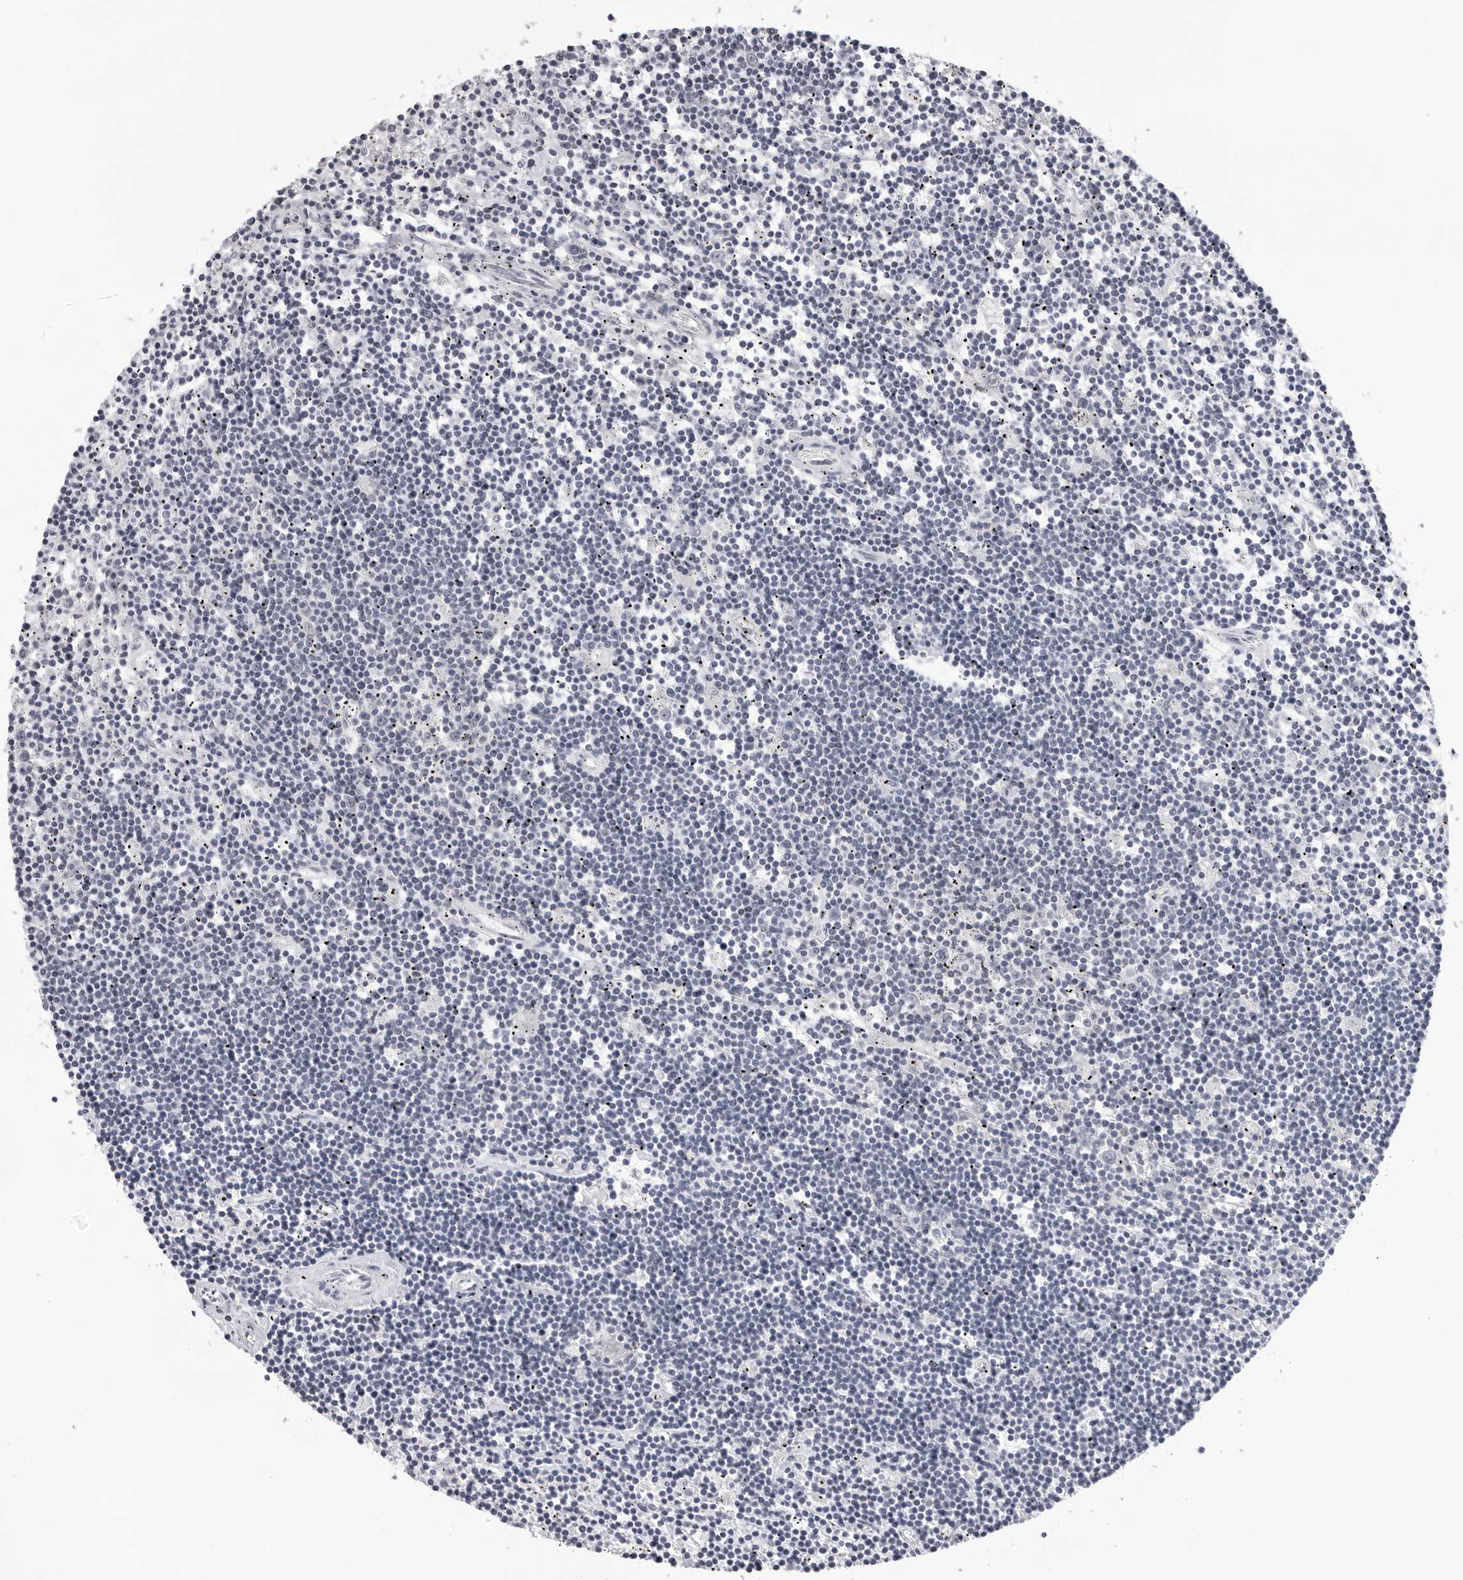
{"staining": {"intensity": "negative", "quantity": "none", "location": "none"}, "tissue": "lymphoma", "cell_type": "Tumor cells", "image_type": "cancer", "snomed": [{"axis": "morphology", "description": "Malignant lymphoma, non-Hodgkin's type, Low grade"}, {"axis": "topography", "description": "Spleen"}], "caption": "This is an immunohistochemistry histopathology image of lymphoma. There is no staining in tumor cells.", "gene": "CASP7", "patient": {"sex": "male", "age": 76}}